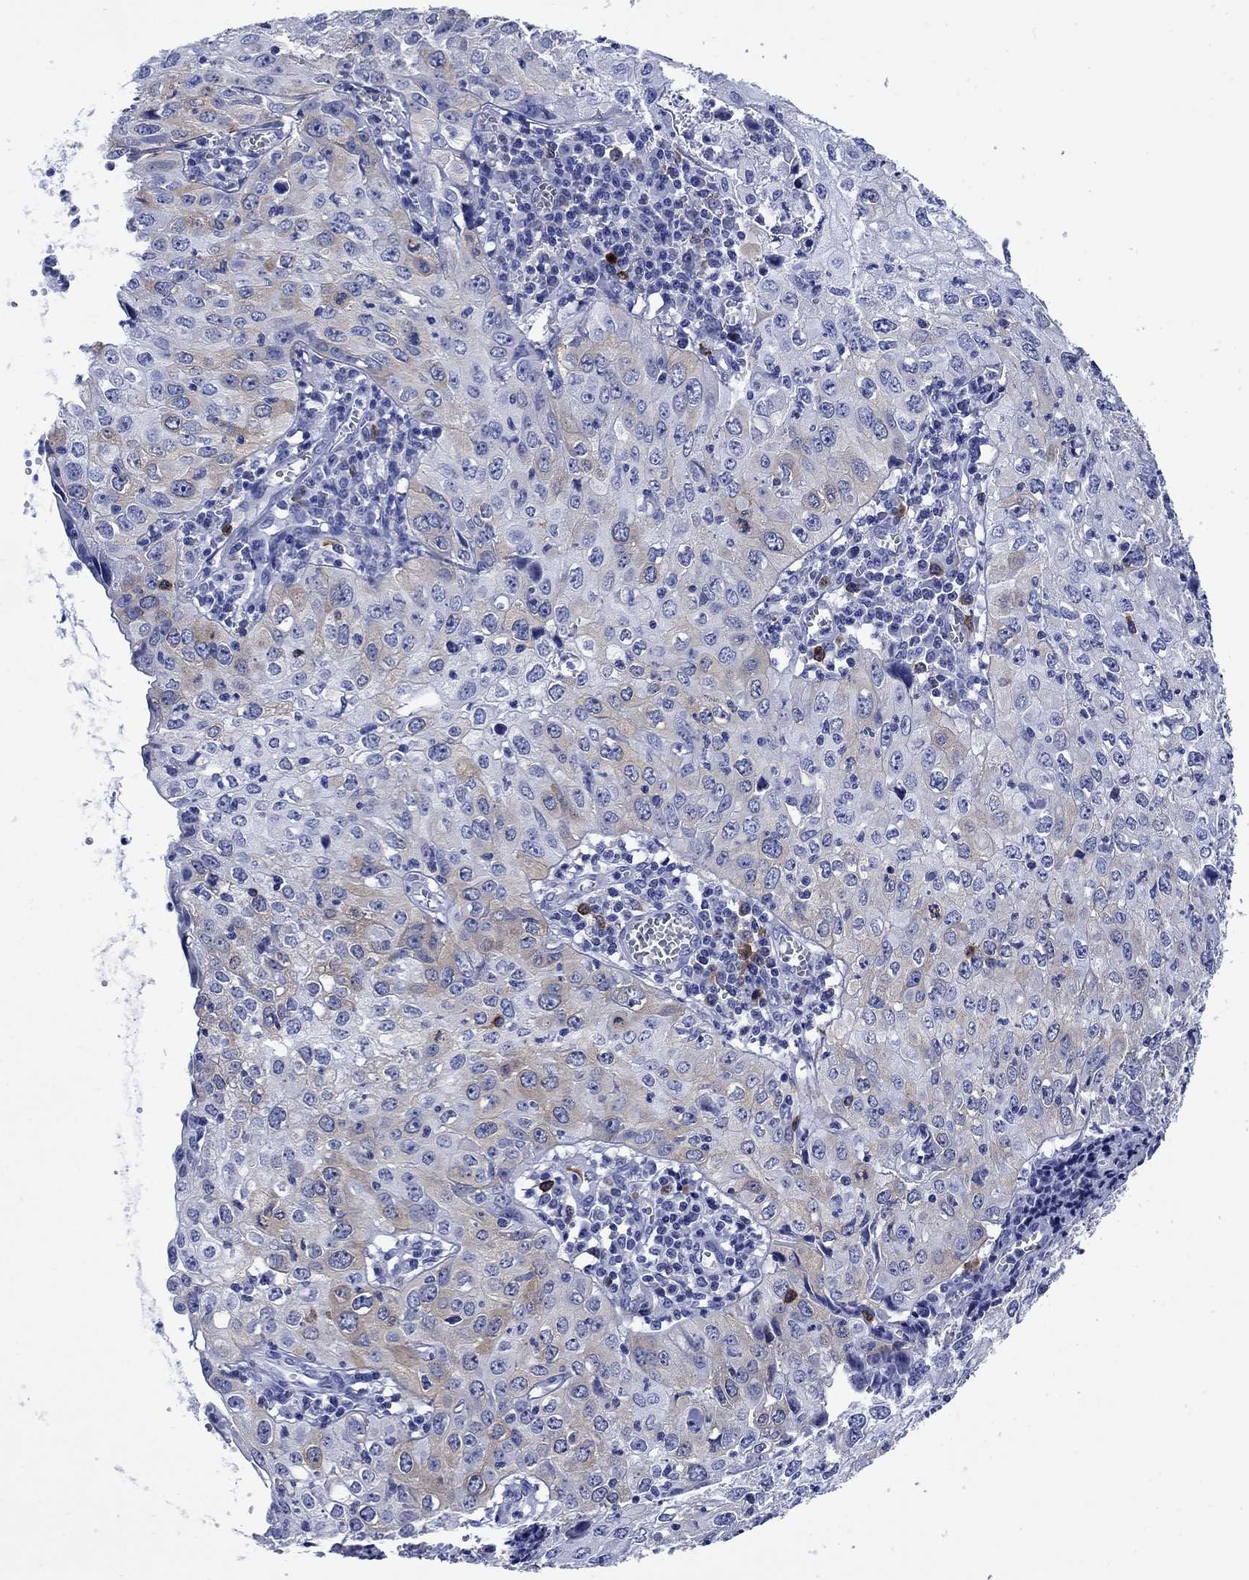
{"staining": {"intensity": "weak", "quantity": "25%-75%", "location": "cytoplasmic/membranous"}, "tissue": "cervical cancer", "cell_type": "Tumor cells", "image_type": "cancer", "snomed": [{"axis": "morphology", "description": "Squamous cell carcinoma, NOS"}, {"axis": "topography", "description": "Cervix"}], "caption": "This is an image of immunohistochemistry (IHC) staining of cervical squamous cell carcinoma, which shows weak expression in the cytoplasmic/membranous of tumor cells.", "gene": "TACC3", "patient": {"sex": "female", "age": 24}}